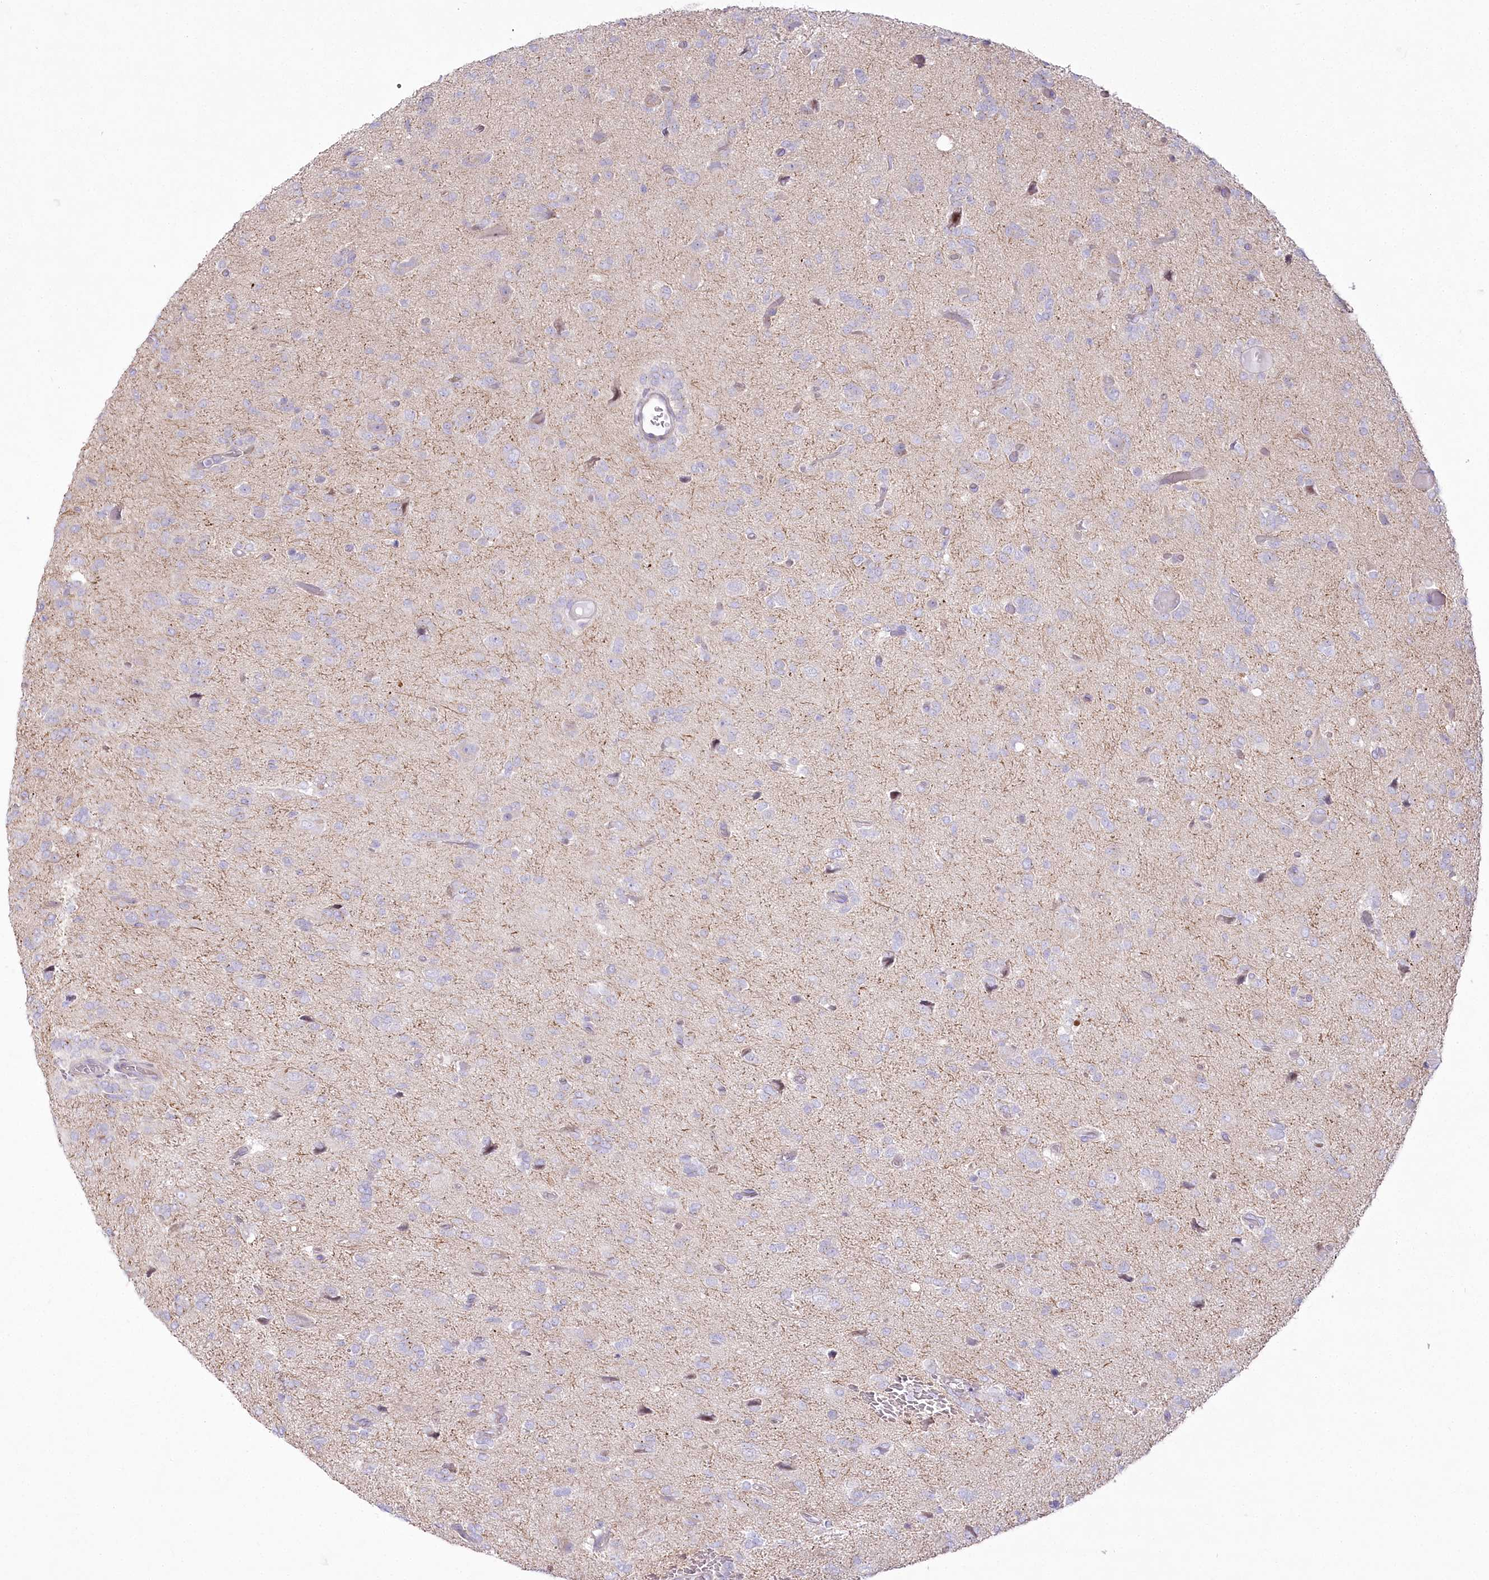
{"staining": {"intensity": "negative", "quantity": "none", "location": "none"}, "tissue": "glioma", "cell_type": "Tumor cells", "image_type": "cancer", "snomed": [{"axis": "morphology", "description": "Glioma, malignant, High grade"}, {"axis": "topography", "description": "Brain"}], "caption": "The immunohistochemistry image has no significant staining in tumor cells of malignant glioma (high-grade) tissue.", "gene": "CEP164", "patient": {"sex": "female", "age": 59}}